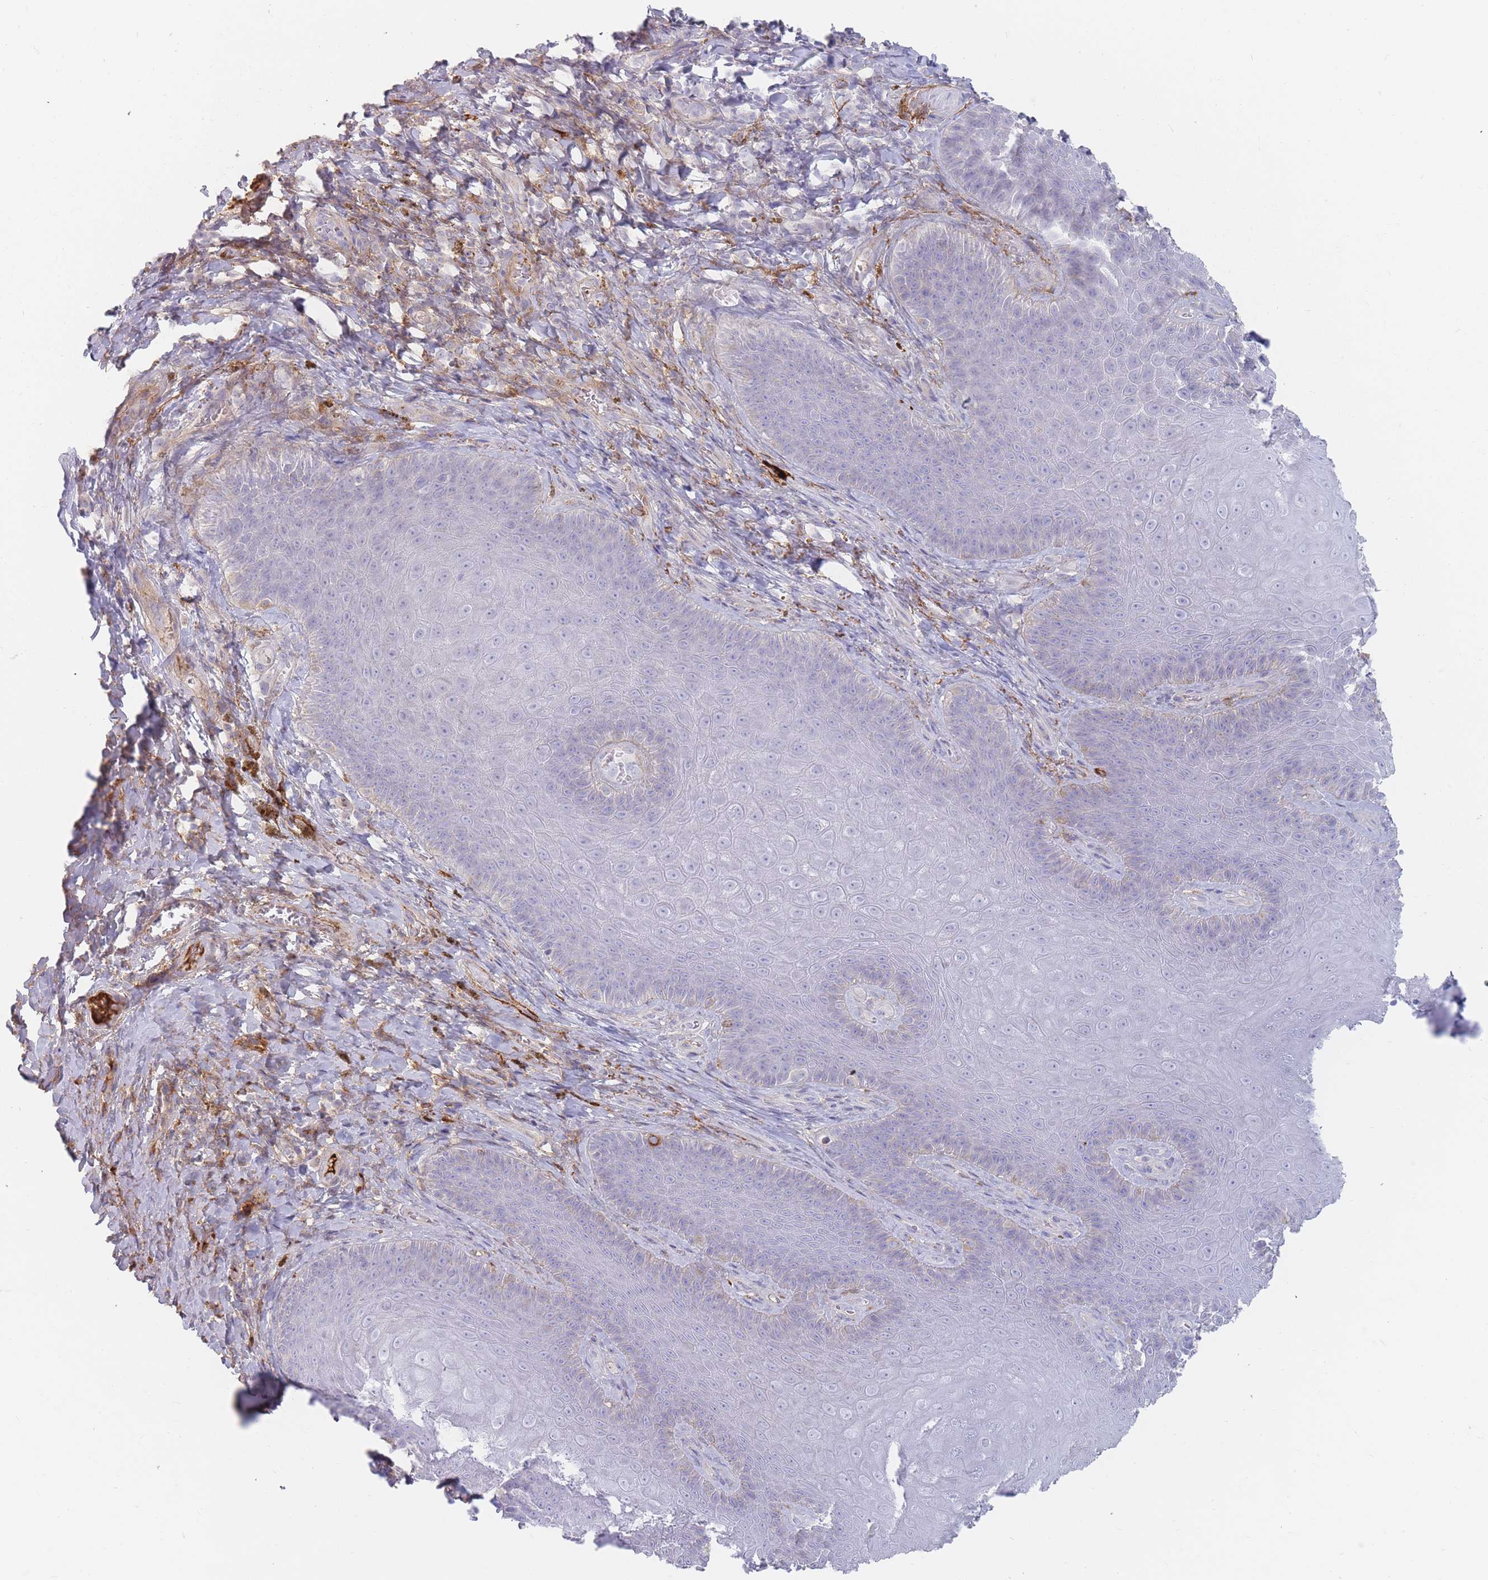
{"staining": {"intensity": "negative", "quantity": "none", "location": "none"}, "tissue": "skin", "cell_type": "Epidermal cells", "image_type": "normal", "snomed": [{"axis": "morphology", "description": "Normal tissue, NOS"}, {"axis": "topography", "description": "Anal"}, {"axis": "topography", "description": "Peripheral nerve tissue"}], "caption": "Immunohistochemical staining of benign skin exhibits no significant staining in epidermal cells. (Immunohistochemistry (ihc), brightfield microscopy, high magnification).", "gene": "PRG4", "patient": {"sex": "male", "age": 53}}